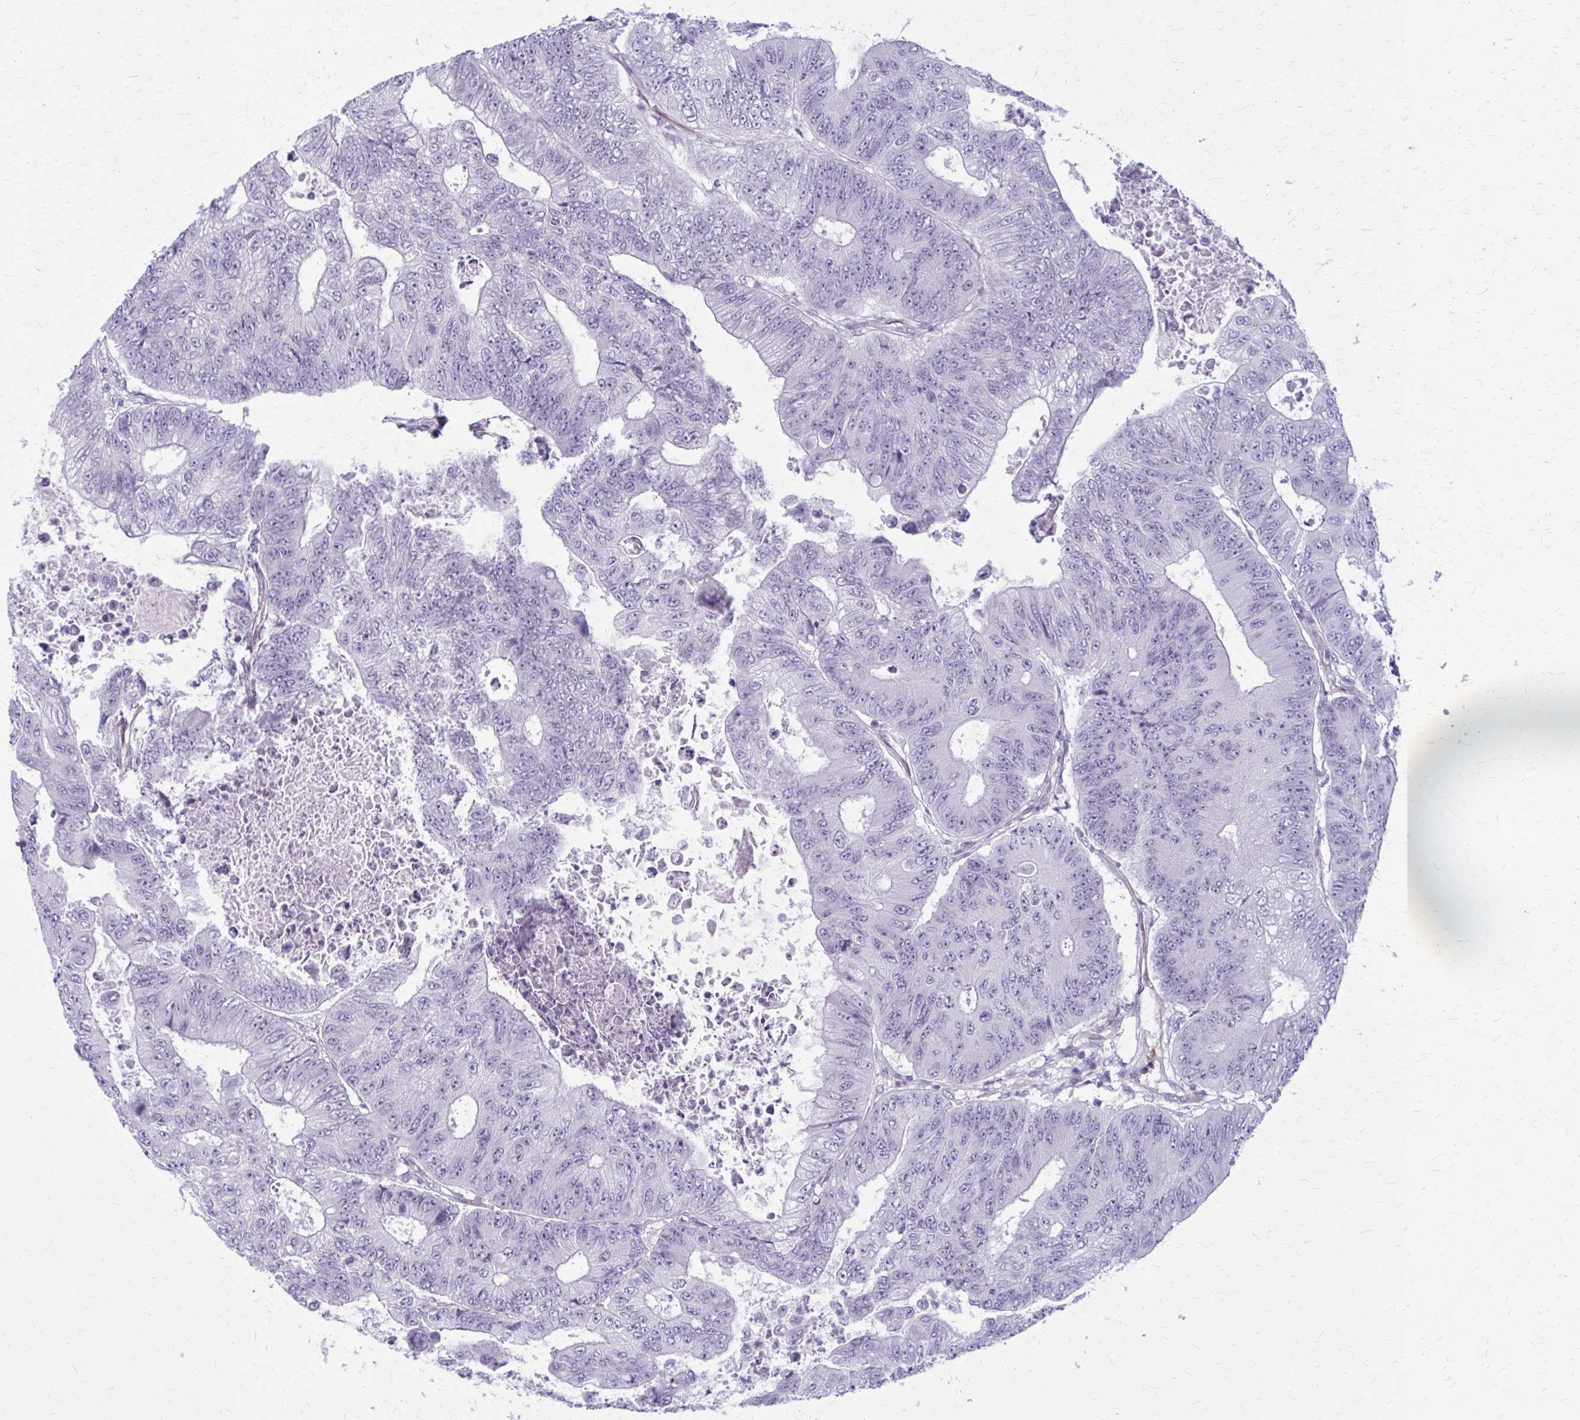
{"staining": {"intensity": "negative", "quantity": "none", "location": "none"}, "tissue": "colorectal cancer", "cell_type": "Tumor cells", "image_type": "cancer", "snomed": [{"axis": "morphology", "description": "Adenocarcinoma, NOS"}, {"axis": "topography", "description": "Colon"}], "caption": "IHC micrograph of human colorectal cancer (adenocarcinoma) stained for a protein (brown), which shows no expression in tumor cells.", "gene": "CASQ2", "patient": {"sex": "female", "age": 48}}